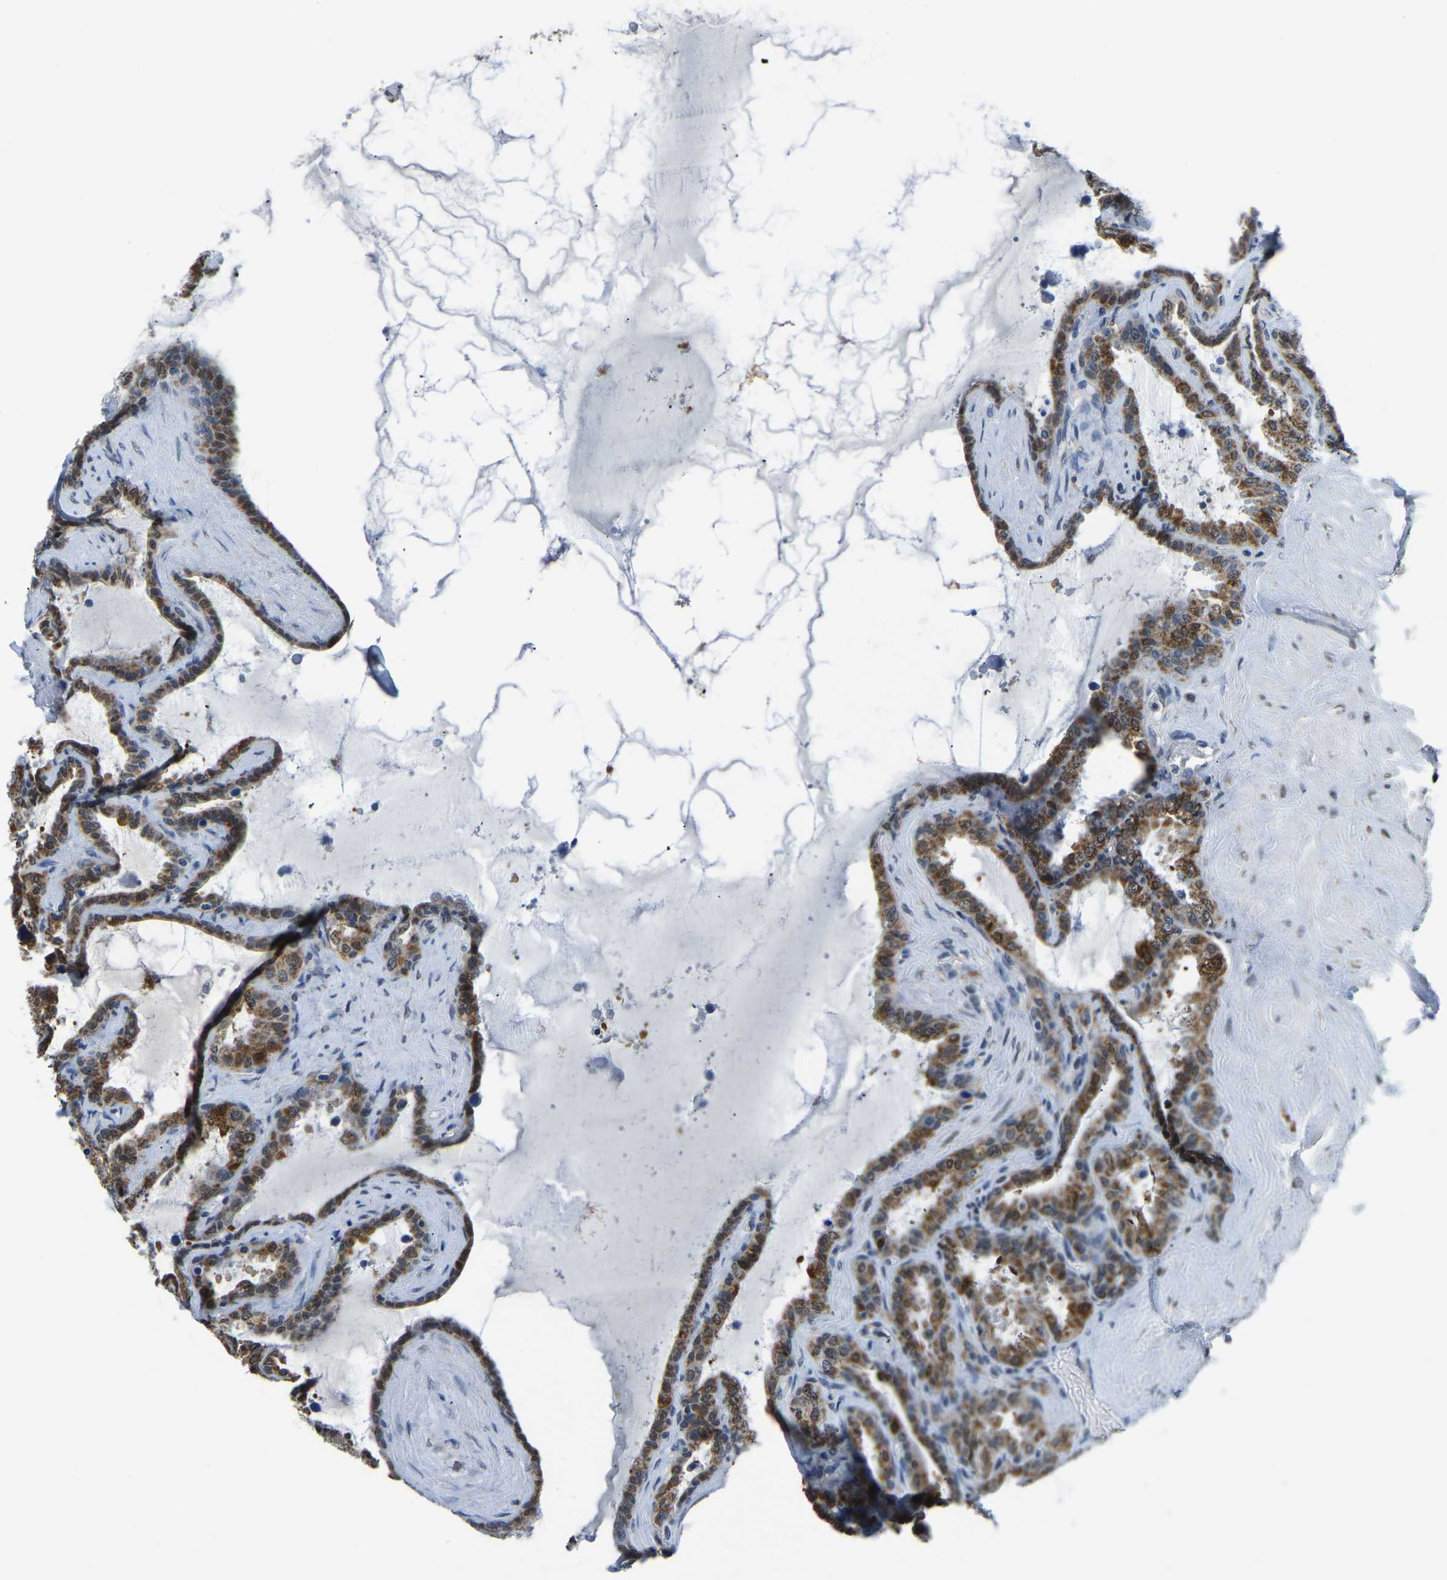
{"staining": {"intensity": "moderate", "quantity": ">75%", "location": "cytoplasmic/membranous,nuclear"}, "tissue": "seminal vesicle", "cell_type": "Glandular cells", "image_type": "normal", "snomed": [{"axis": "morphology", "description": "Normal tissue, NOS"}, {"axis": "topography", "description": "Seminal veicle"}], "caption": "Immunohistochemistry of unremarkable seminal vesicle exhibits medium levels of moderate cytoplasmic/membranous,nuclear expression in approximately >75% of glandular cells.", "gene": "BNIP3L", "patient": {"sex": "male", "age": 46}}